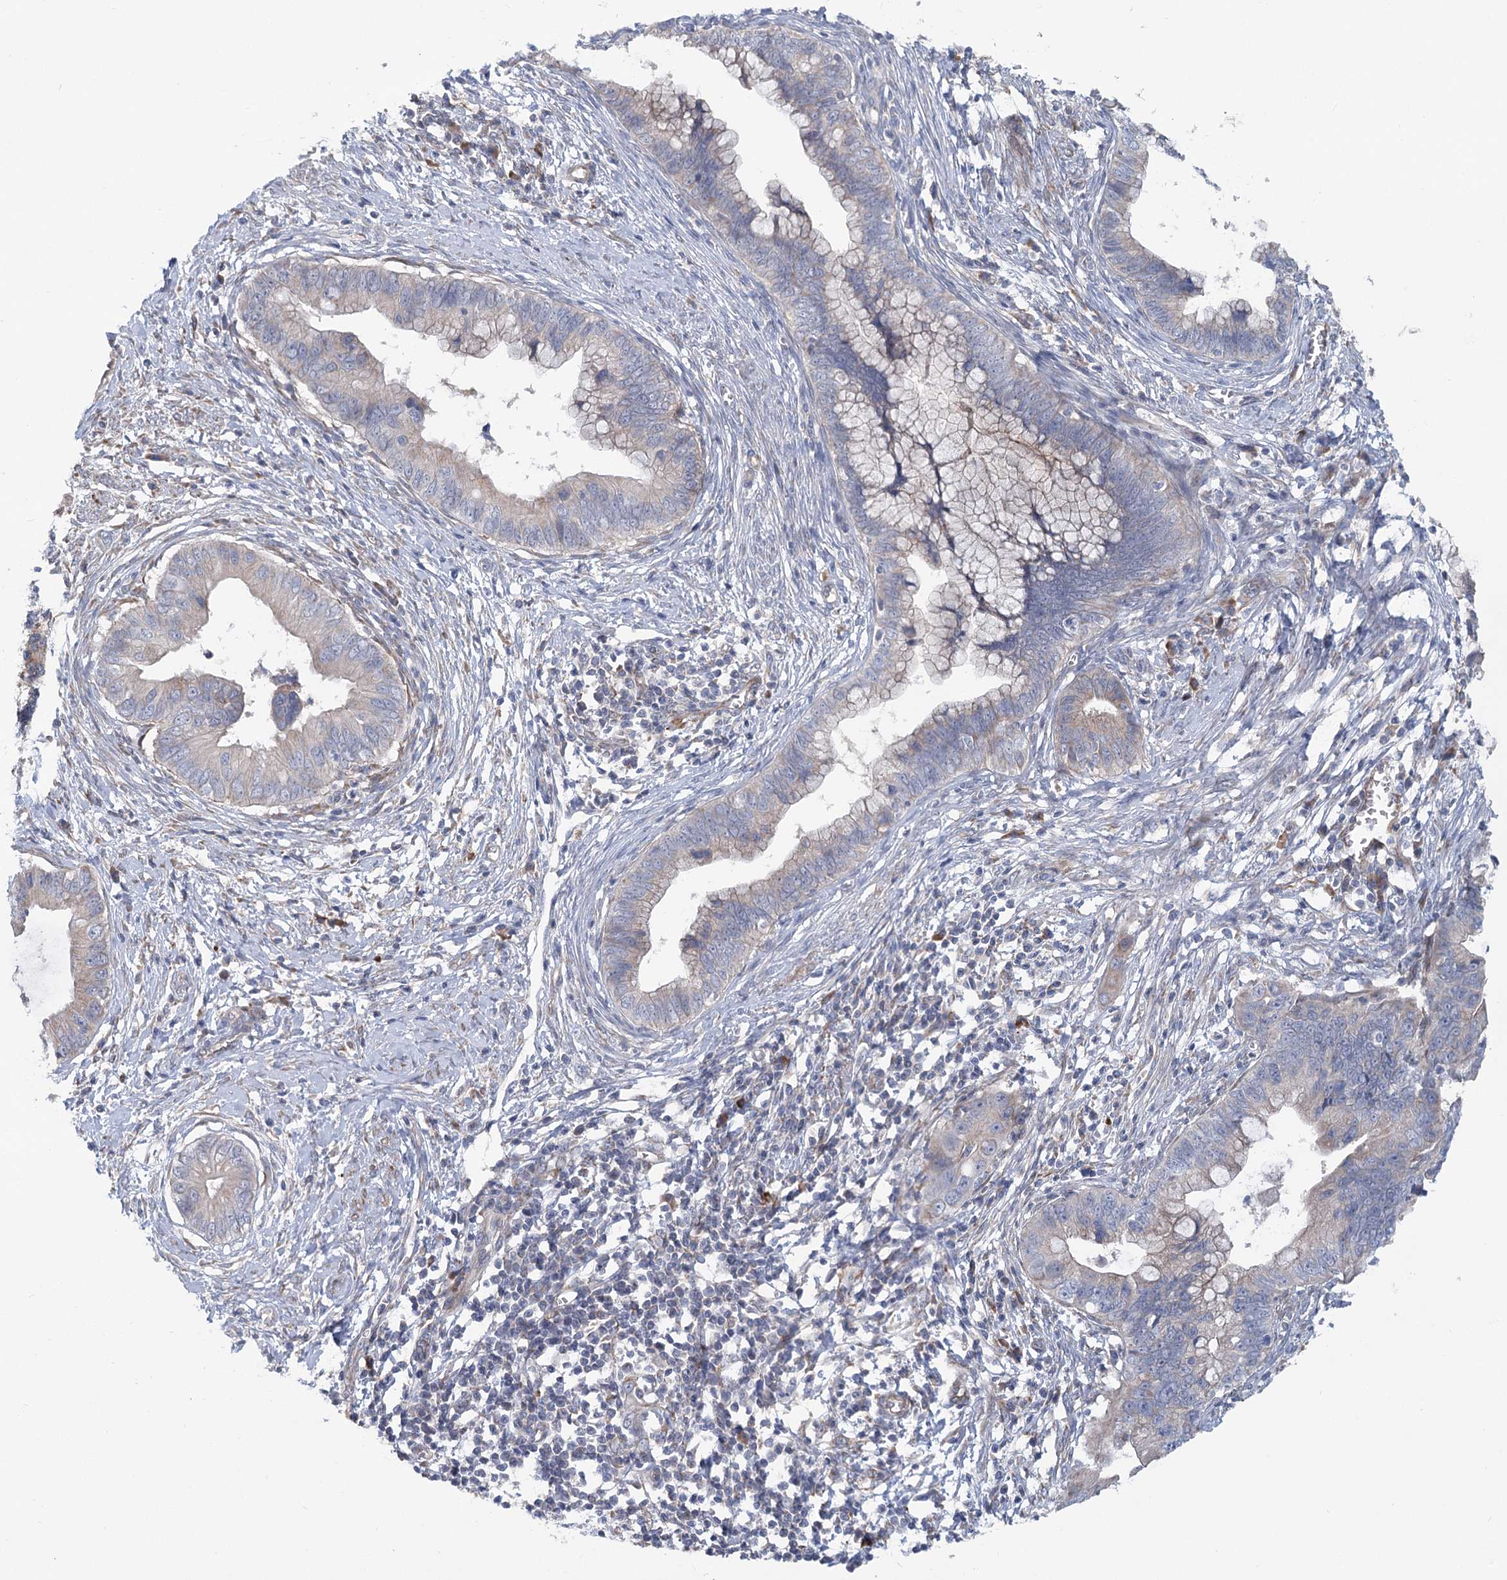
{"staining": {"intensity": "weak", "quantity": "<25%", "location": "cytoplasmic/membranous"}, "tissue": "cervical cancer", "cell_type": "Tumor cells", "image_type": "cancer", "snomed": [{"axis": "morphology", "description": "Adenocarcinoma, NOS"}, {"axis": "topography", "description": "Cervix"}], "caption": "This is an immunohistochemistry image of cervical adenocarcinoma. There is no positivity in tumor cells.", "gene": "CIB4", "patient": {"sex": "female", "age": 44}}